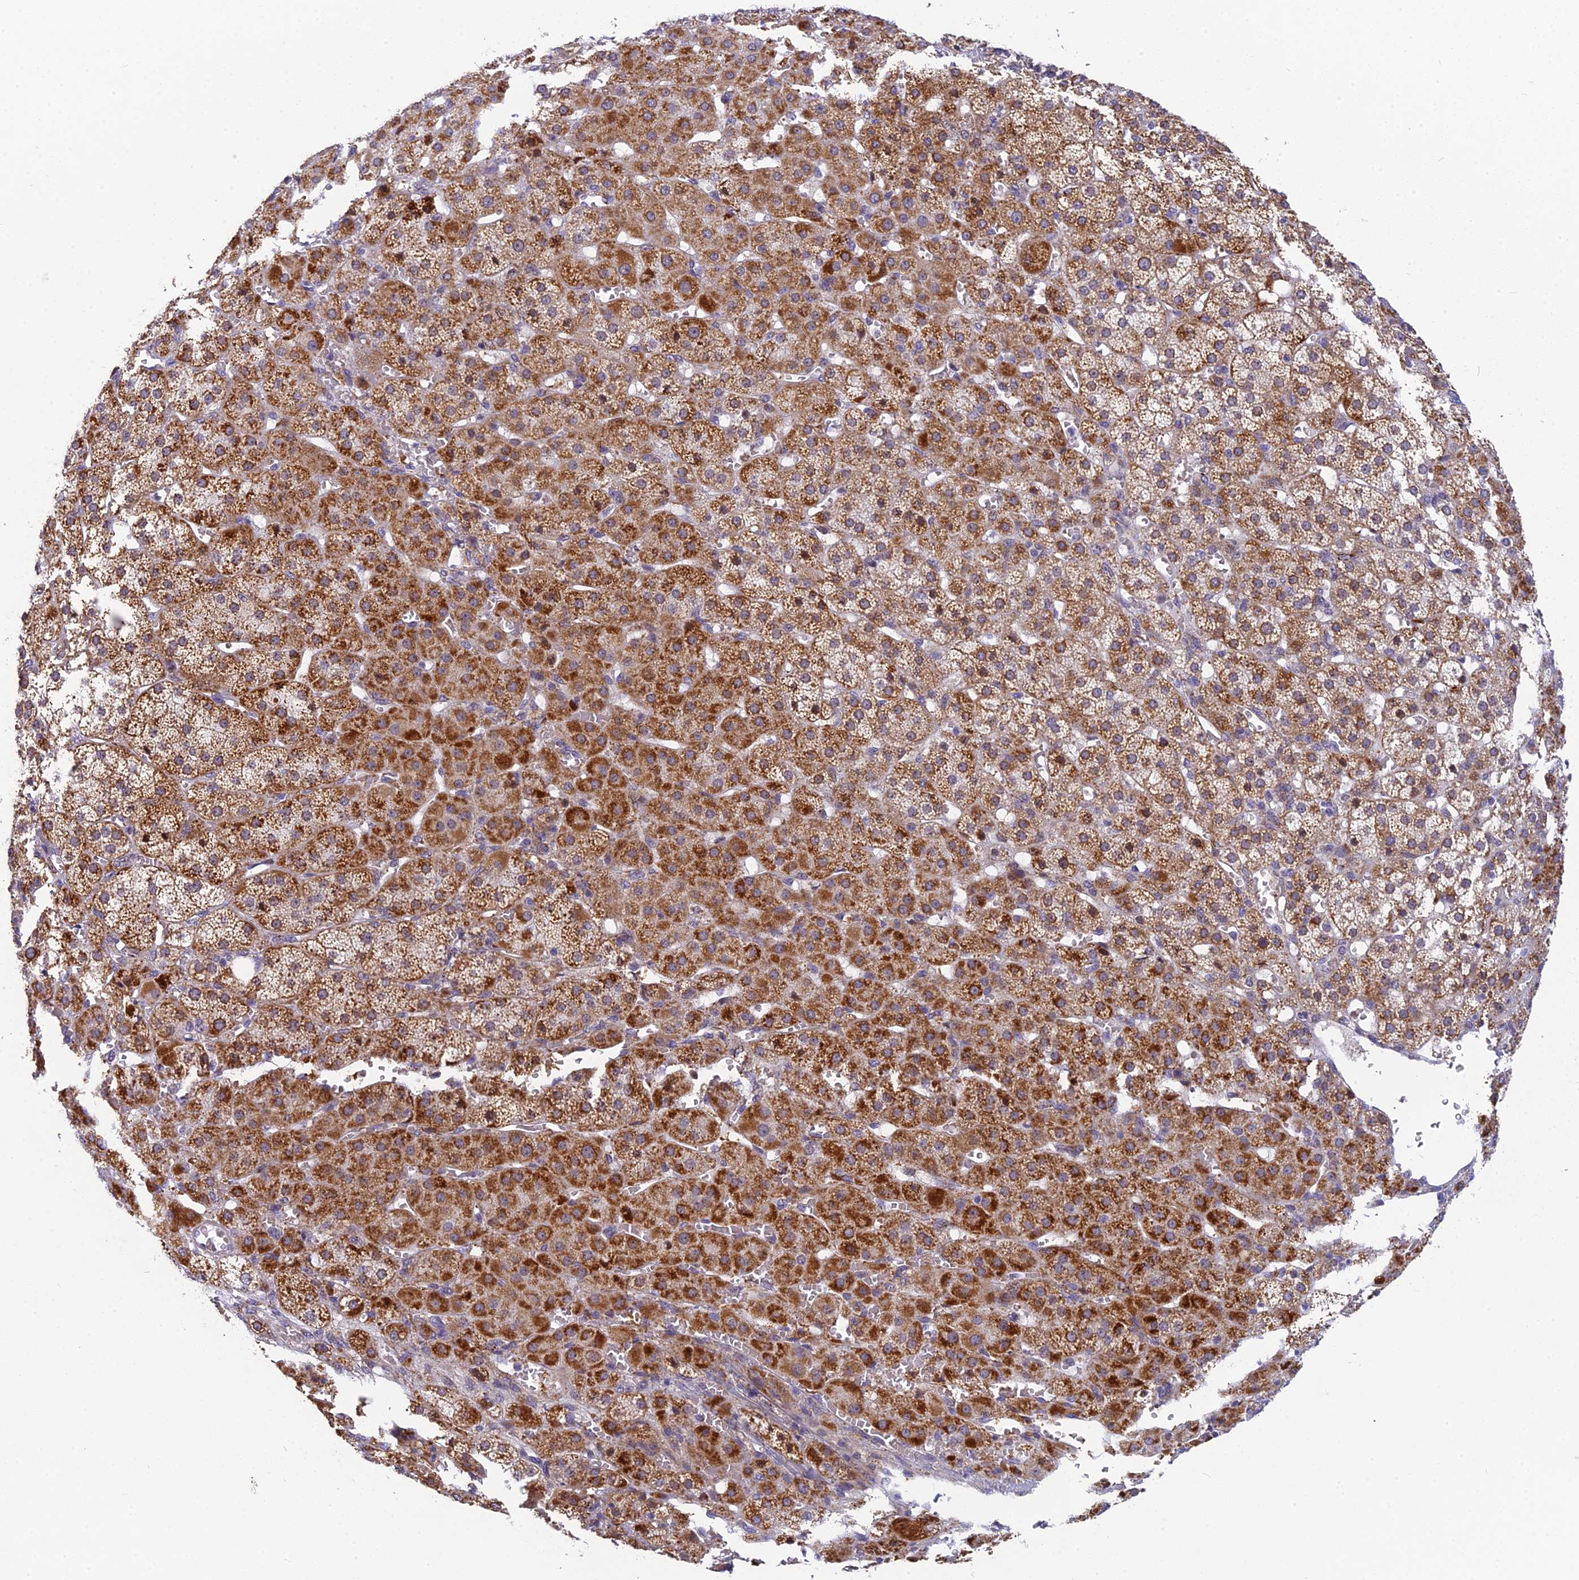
{"staining": {"intensity": "moderate", "quantity": "25%-75%", "location": "cytoplasmic/membranous"}, "tissue": "adrenal gland", "cell_type": "Glandular cells", "image_type": "normal", "snomed": [{"axis": "morphology", "description": "Normal tissue, NOS"}, {"axis": "topography", "description": "Adrenal gland"}], "caption": "Immunohistochemistry image of unremarkable adrenal gland stained for a protein (brown), which exhibits medium levels of moderate cytoplasmic/membranous staining in approximately 25%-75% of glandular cells.", "gene": "CMC1", "patient": {"sex": "female", "age": 57}}